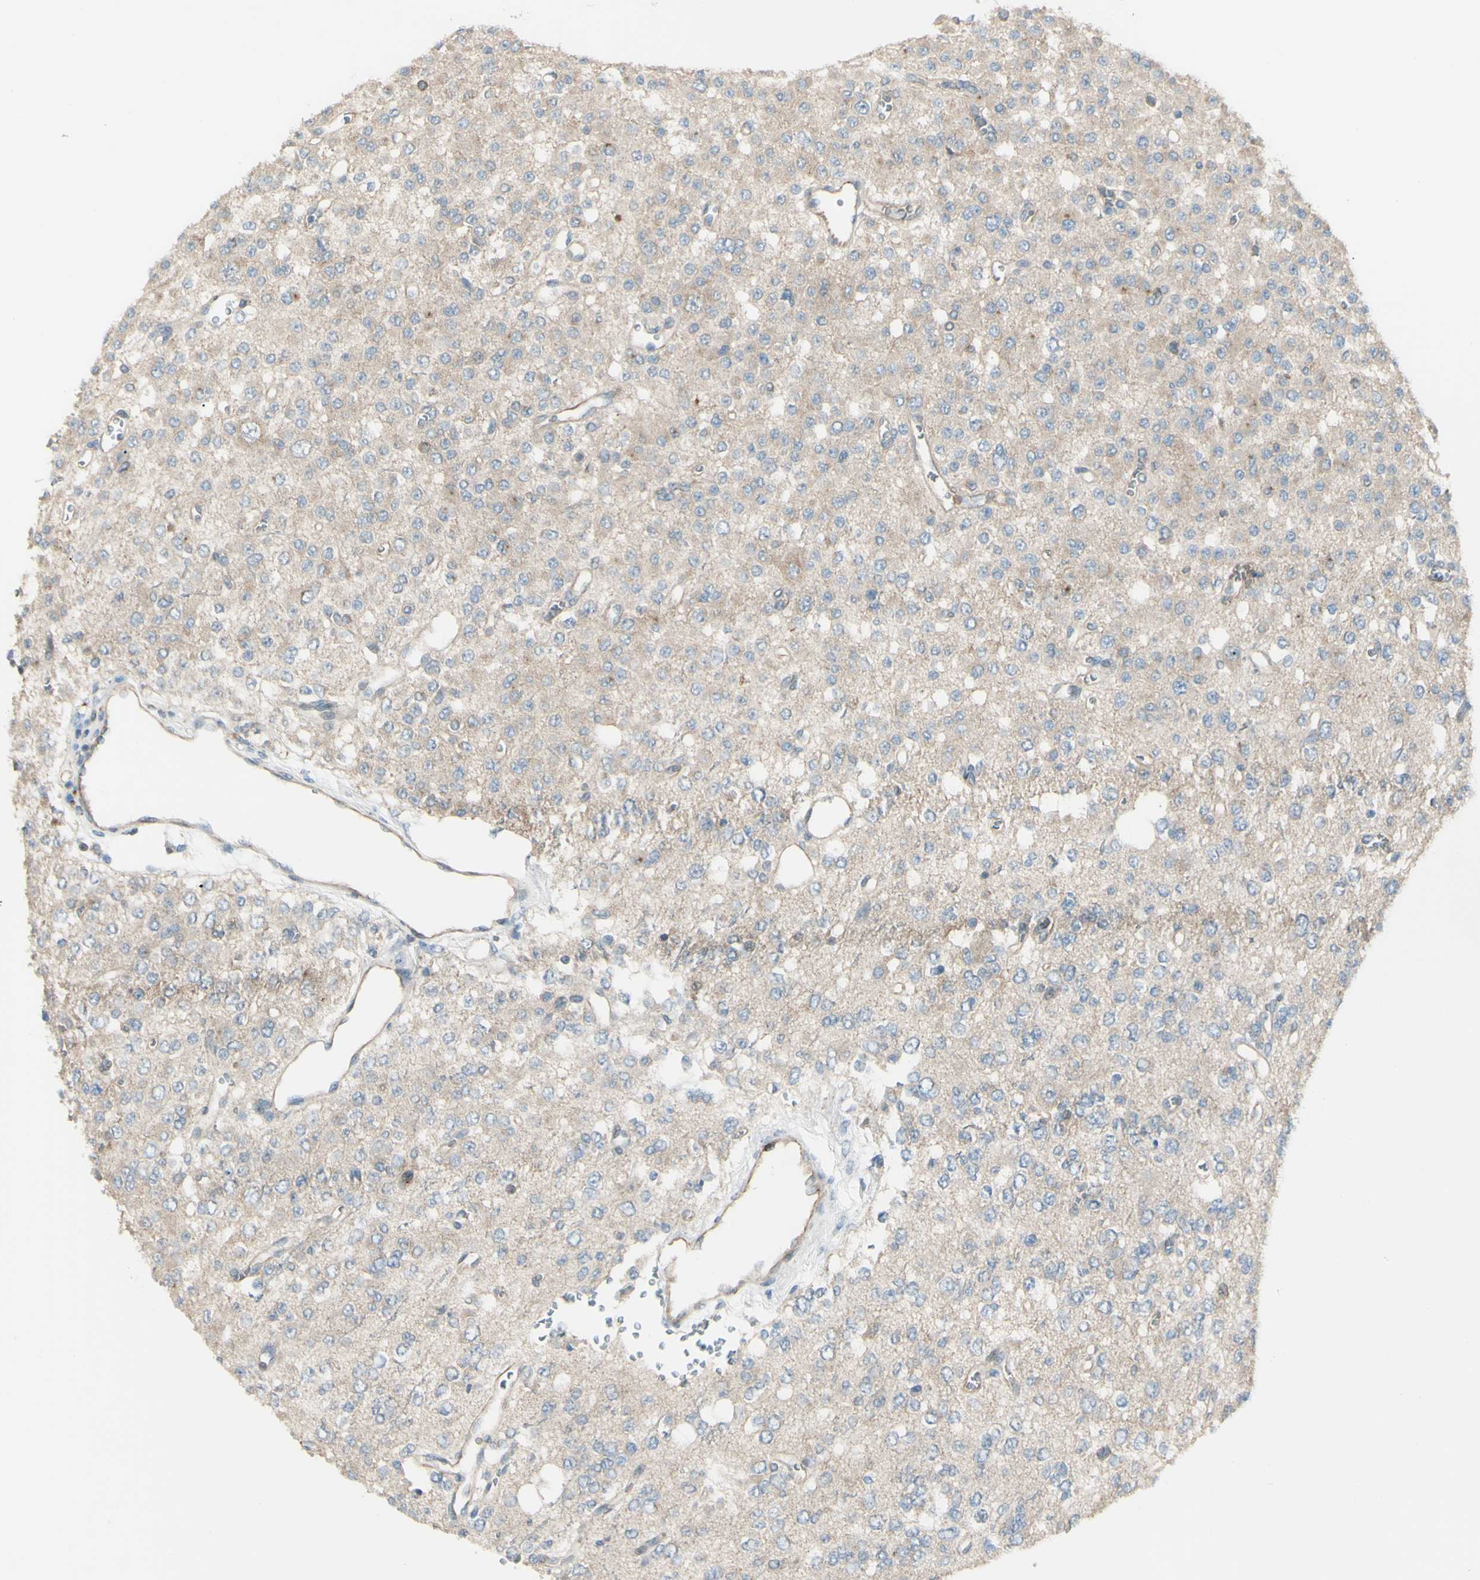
{"staining": {"intensity": "negative", "quantity": "none", "location": "none"}, "tissue": "glioma", "cell_type": "Tumor cells", "image_type": "cancer", "snomed": [{"axis": "morphology", "description": "Glioma, malignant, Low grade"}, {"axis": "topography", "description": "Brain"}], "caption": "Tumor cells are negative for brown protein staining in glioma.", "gene": "LMTK2", "patient": {"sex": "male", "age": 38}}